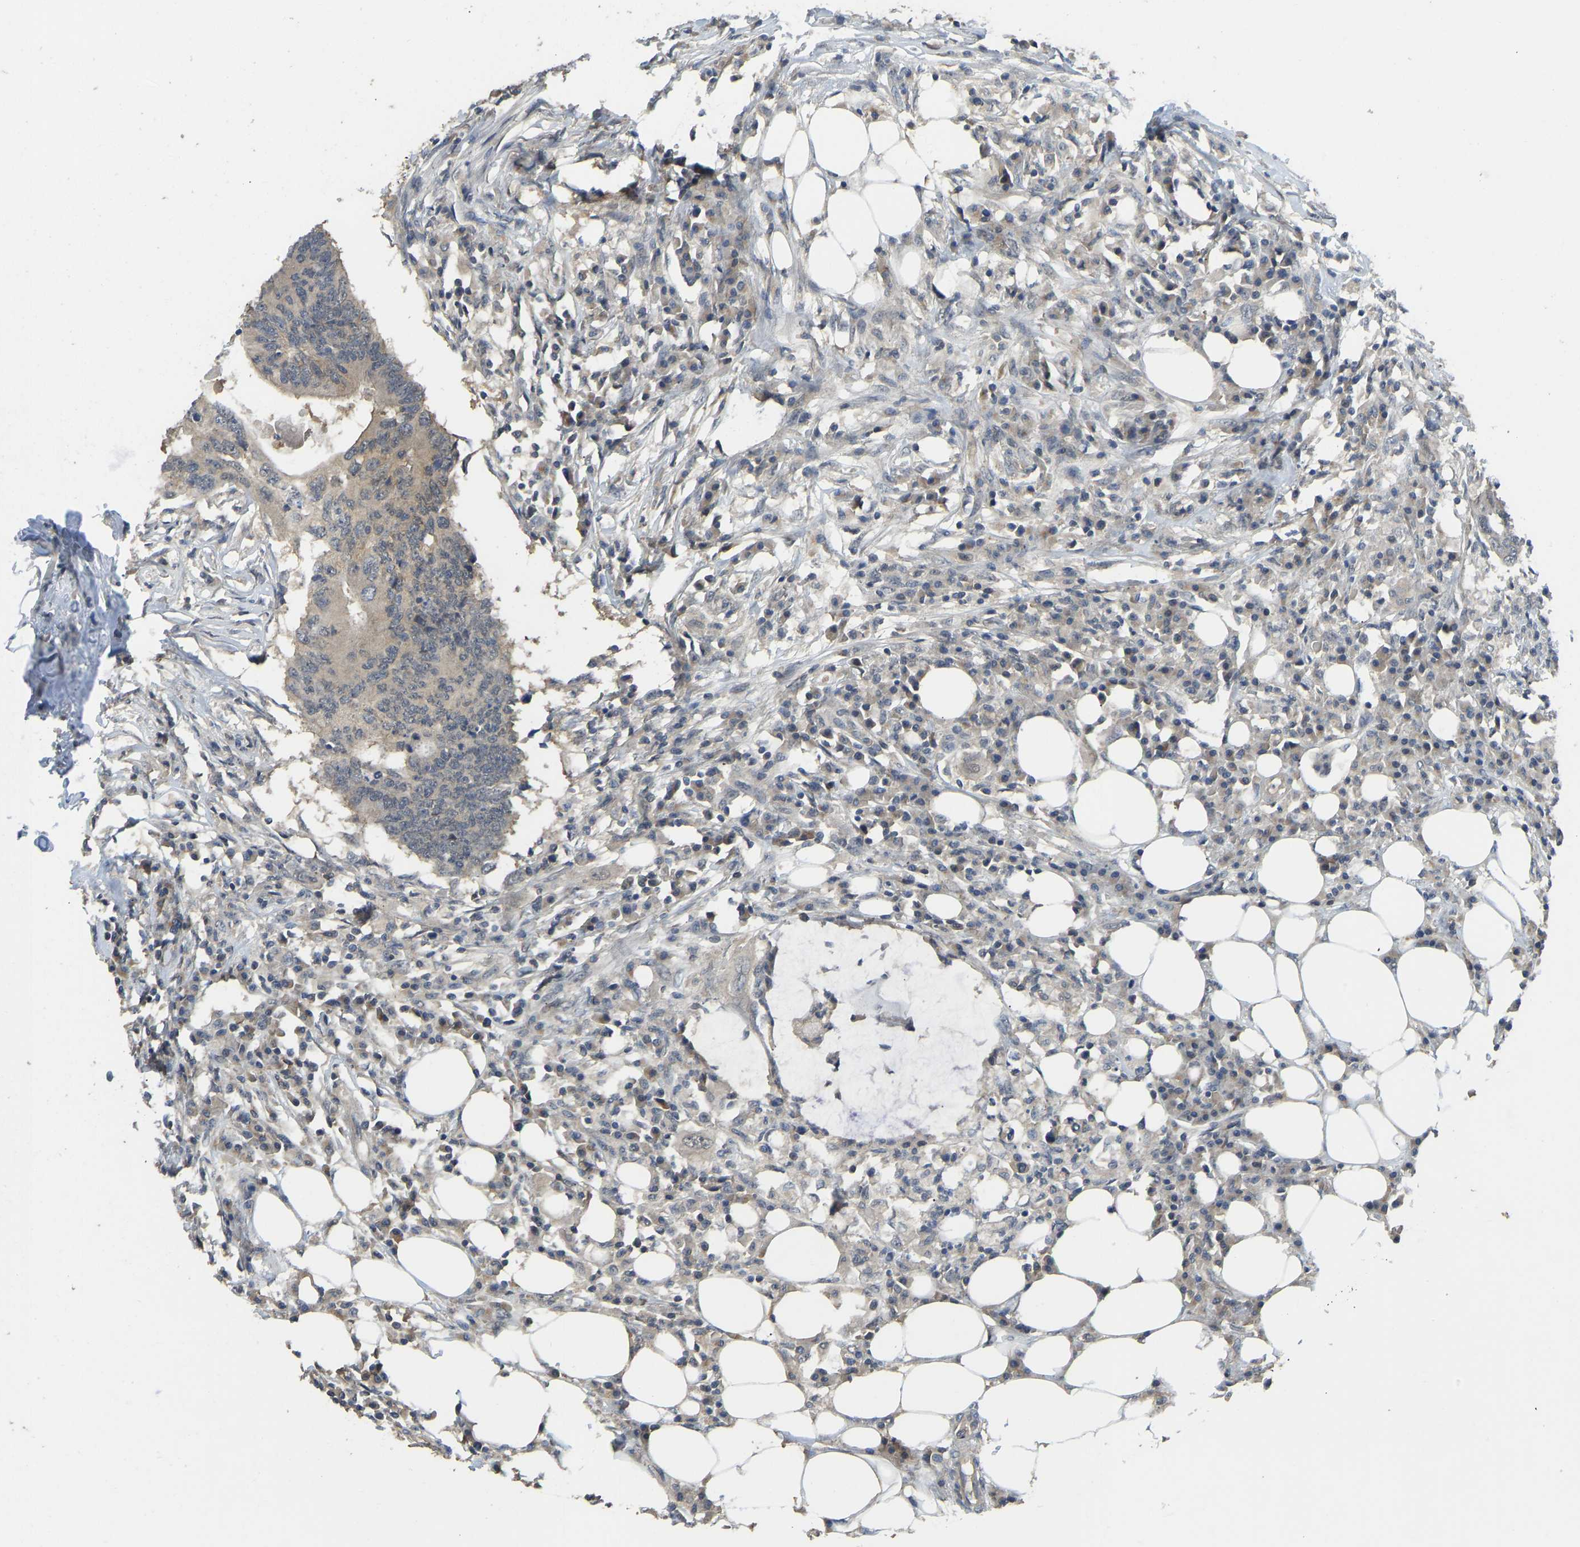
{"staining": {"intensity": "weak", "quantity": ">75%", "location": "cytoplasmic/membranous"}, "tissue": "colorectal cancer", "cell_type": "Tumor cells", "image_type": "cancer", "snomed": [{"axis": "morphology", "description": "Adenocarcinoma, NOS"}, {"axis": "topography", "description": "Colon"}], "caption": "This image displays adenocarcinoma (colorectal) stained with immunohistochemistry (IHC) to label a protein in brown. The cytoplasmic/membranous of tumor cells show weak positivity for the protein. Nuclei are counter-stained blue.", "gene": "NDRG3", "patient": {"sex": "male", "age": 71}}